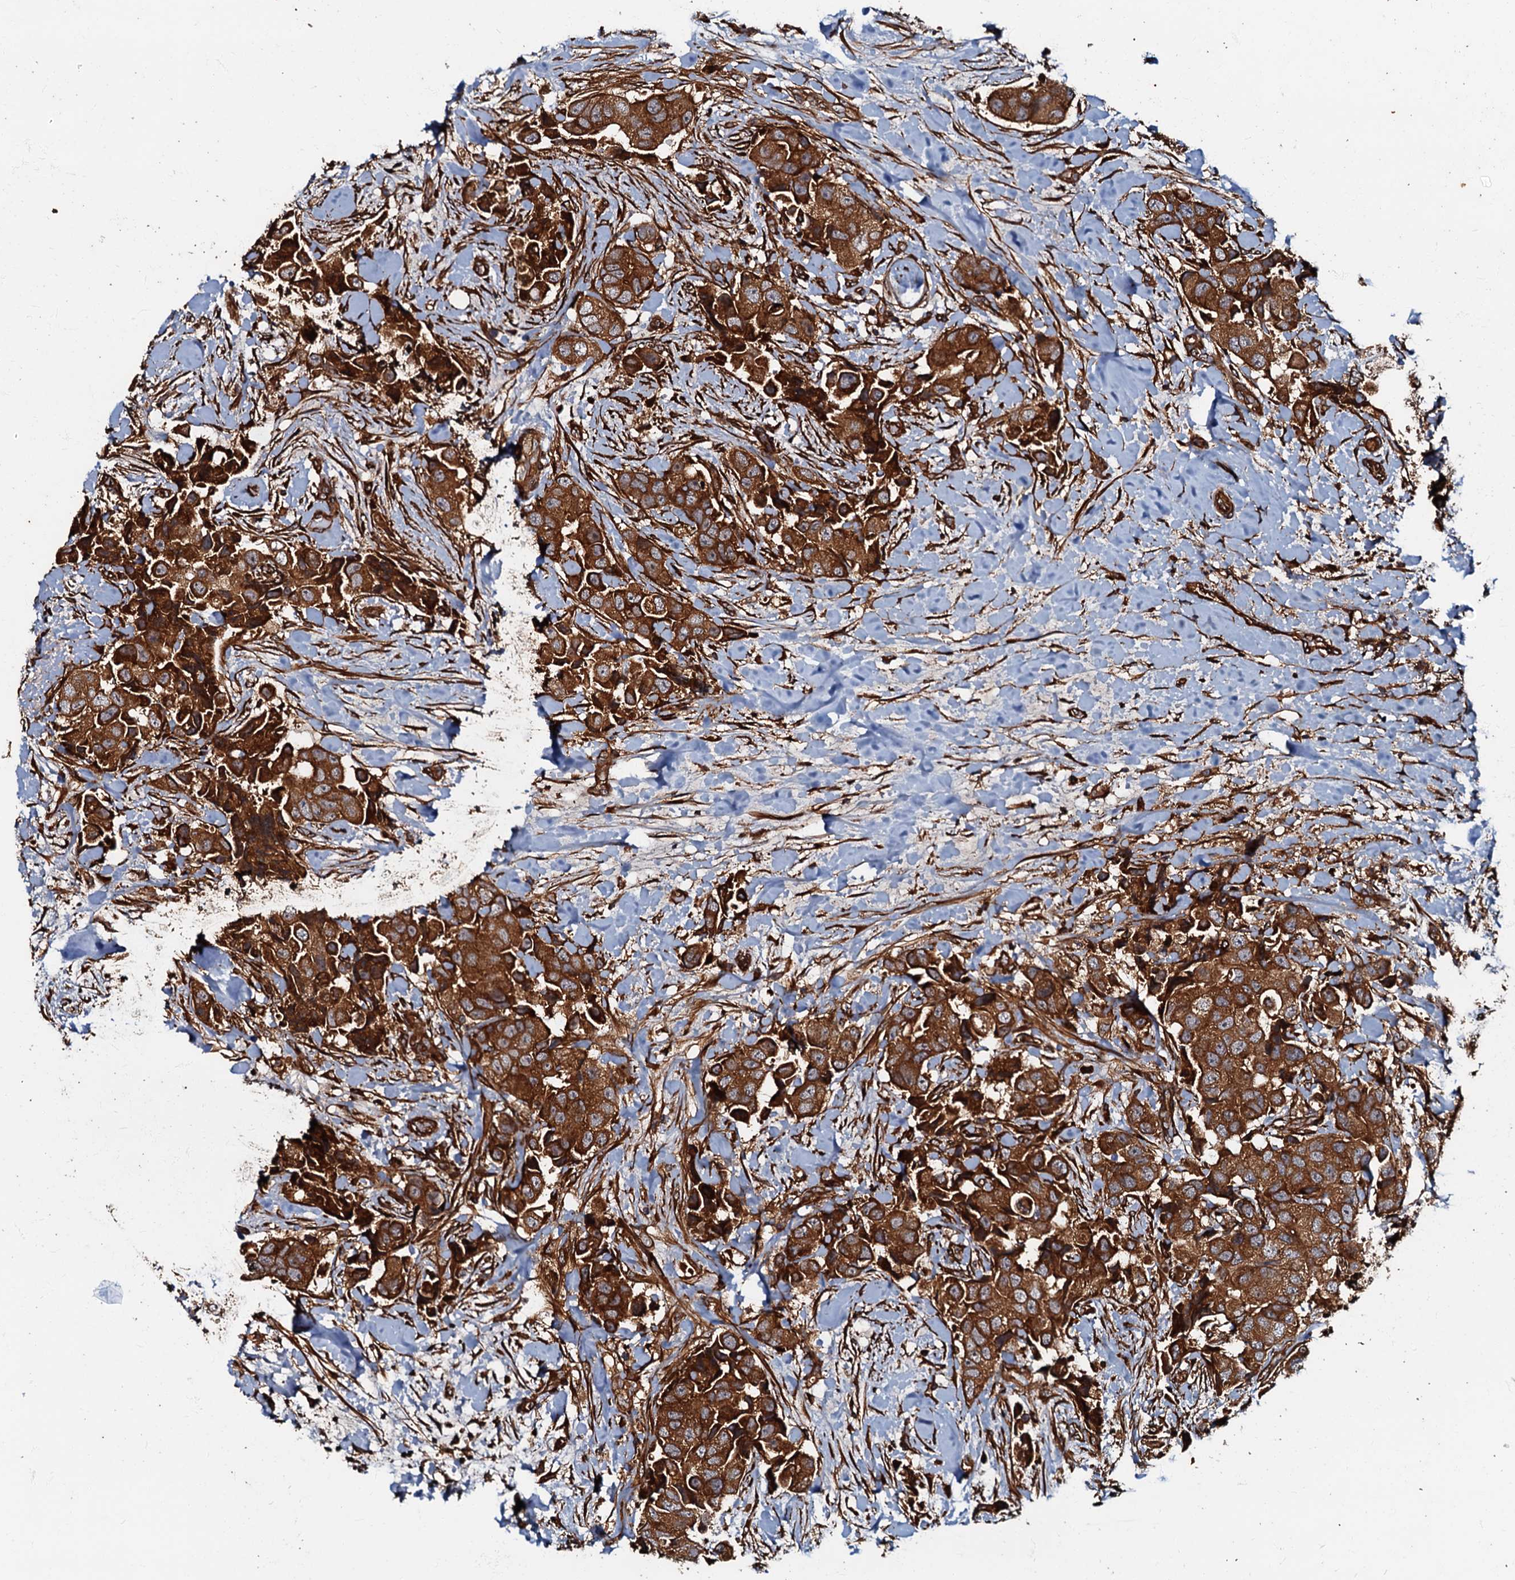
{"staining": {"intensity": "strong", "quantity": ">75%", "location": "cytoplasmic/membranous"}, "tissue": "breast cancer", "cell_type": "Tumor cells", "image_type": "cancer", "snomed": [{"axis": "morphology", "description": "Normal tissue, NOS"}, {"axis": "morphology", "description": "Duct carcinoma"}, {"axis": "topography", "description": "Breast"}], "caption": "Human breast cancer (invasive ductal carcinoma) stained with a brown dye displays strong cytoplasmic/membranous positive positivity in approximately >75% of tumor cells.", "gene": "BLOC1S6", "patient": {"sex": "female", "age": 62}}